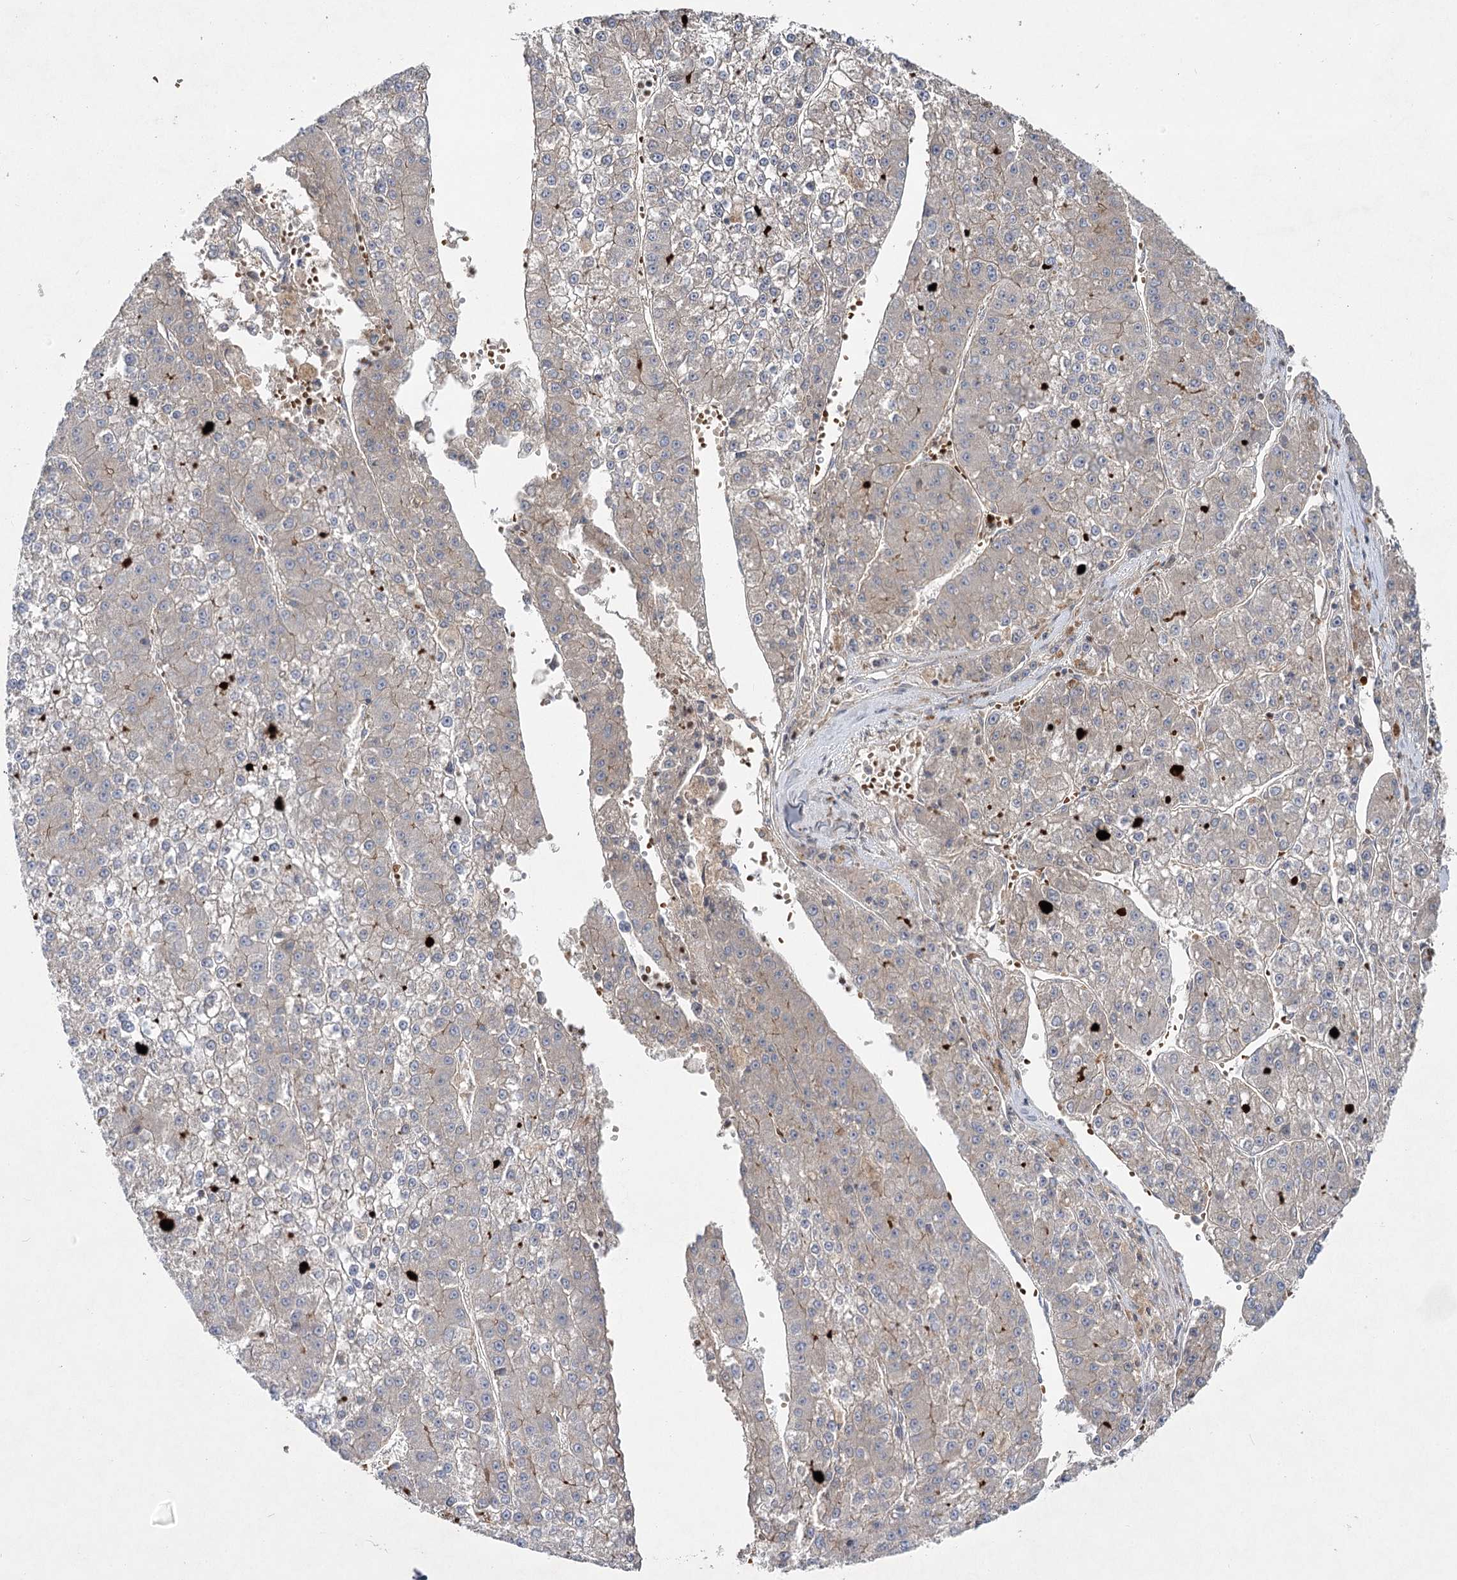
{"staining": {"intensity": "weak", "quantity": "25%-75%", "location": "cytoplasmic/membranous"}, "tissue": "liver cancer", "cell_type": "Tumor cells", "image_type": "cancer", "snomed": [{"axis": "morphology", "description": "Carcinoma, Hepatocellular, NOS"}, {"axis": "topography", "description": "Liver"}], "caption": "This histopathology image demonstrates IHC staining of liver cancer, with low weak cytoplasmic/membranous expression in approximately 25%-75% of tumor cells.", "gene": "KIAA0825", "patient": {"sex": "female", "age": 73}}